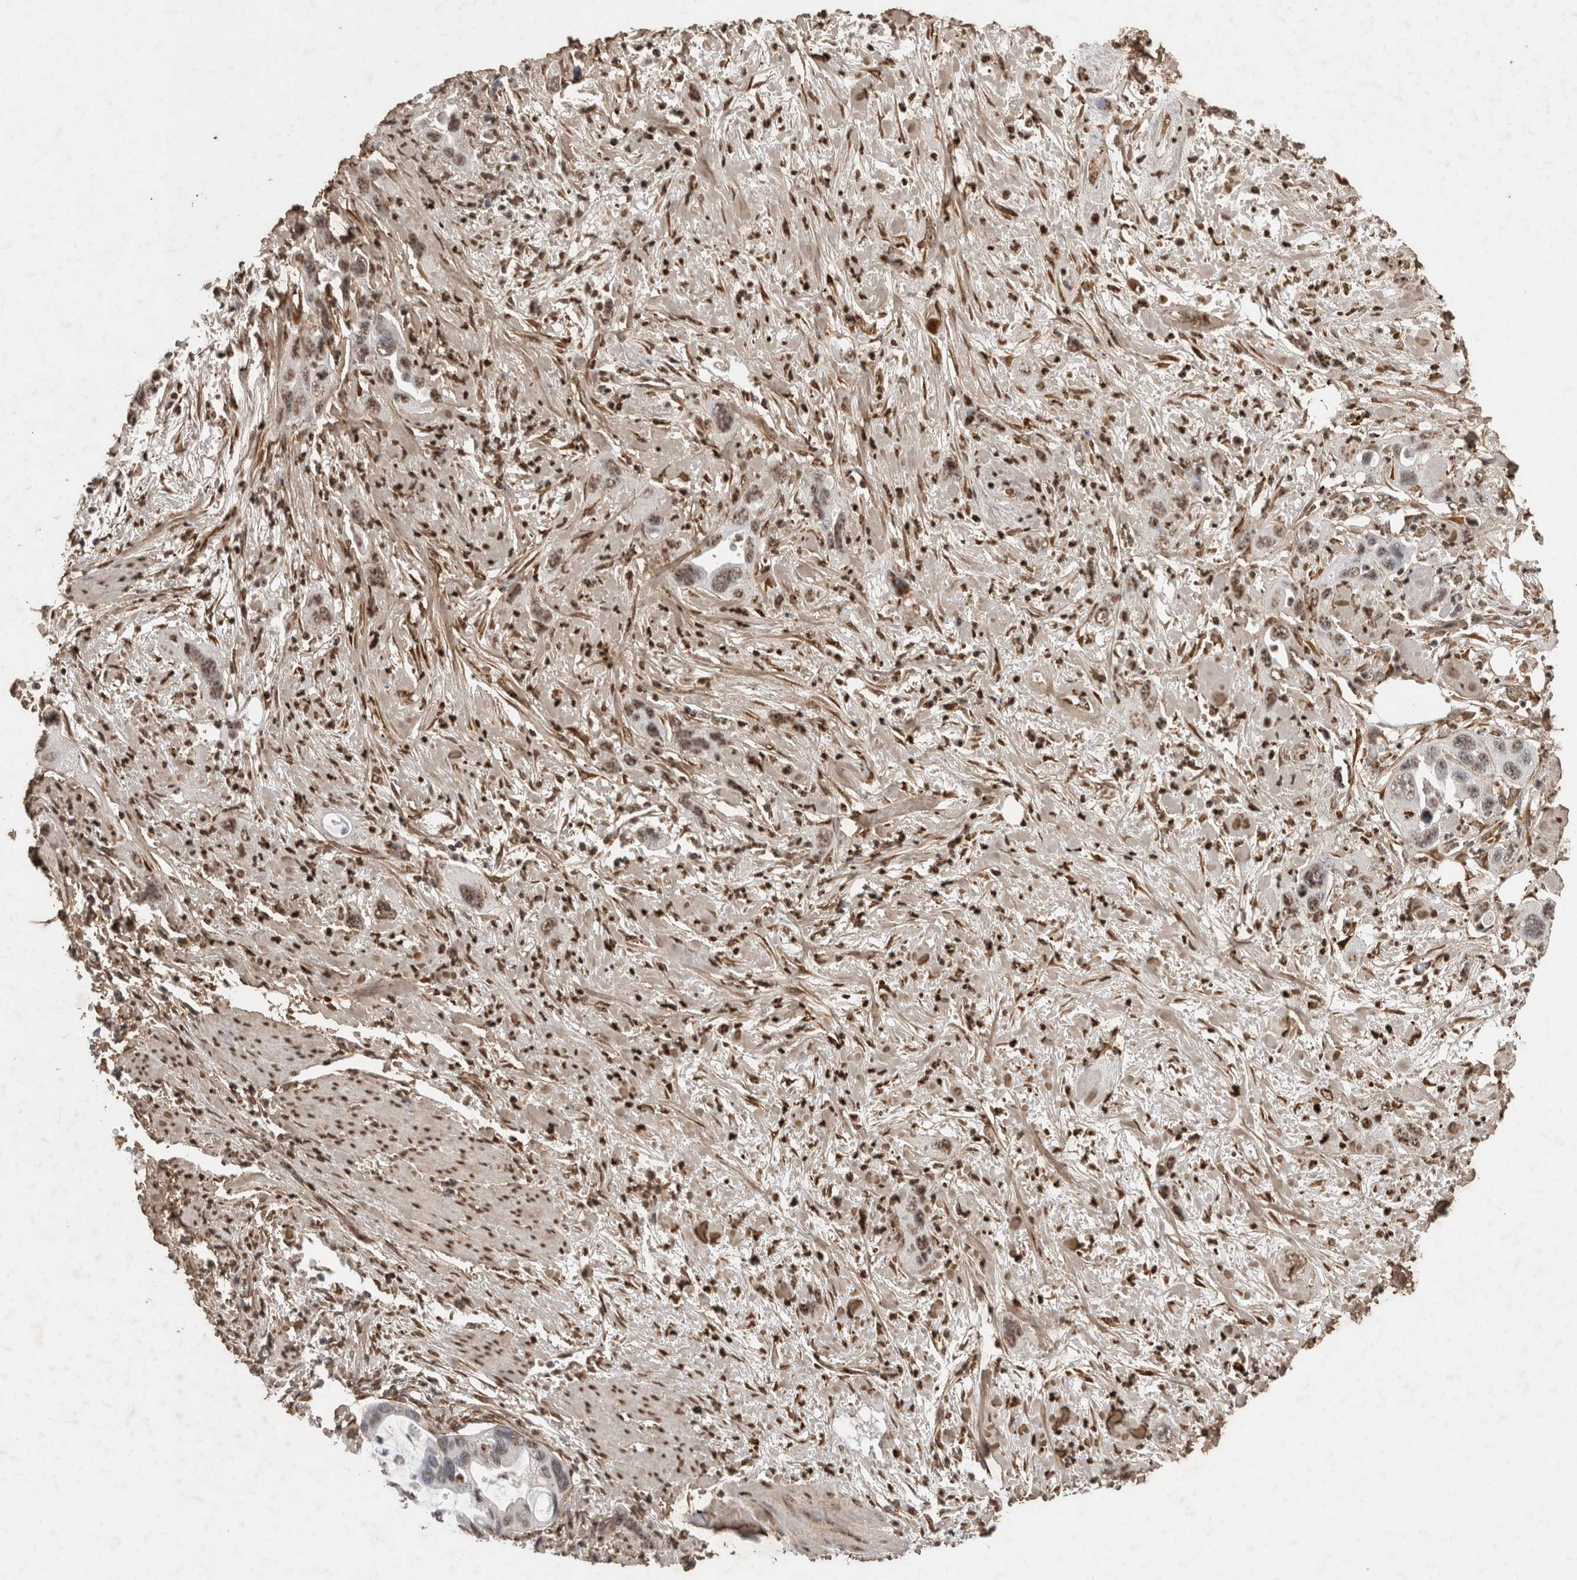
{"staining": {"intensity": "moderate", "quantity": "25%-75%", "location": "nuclear"}, "tissue": "pancreatic cancer", "cell_type": "Tumor cells", "image_type": "cancer", "snomed": [{"axis": "morphology", "description": "Adenocarcinoma, NOS"}, {"axis": "topography", "description": "Pancreas"}], "caption": "An IHC image of neoplastic tissue is shown. Protein staining in brown highlights moderate nuclear positivity in pancreatic cancer within tumor cells. Using DAB (brown) and hematoxylin (blue) stains, captured at high magnification using brightfield microscopy.", "gene": "C1QTNF5", "patient": {"sex": "female", "age": 70}}